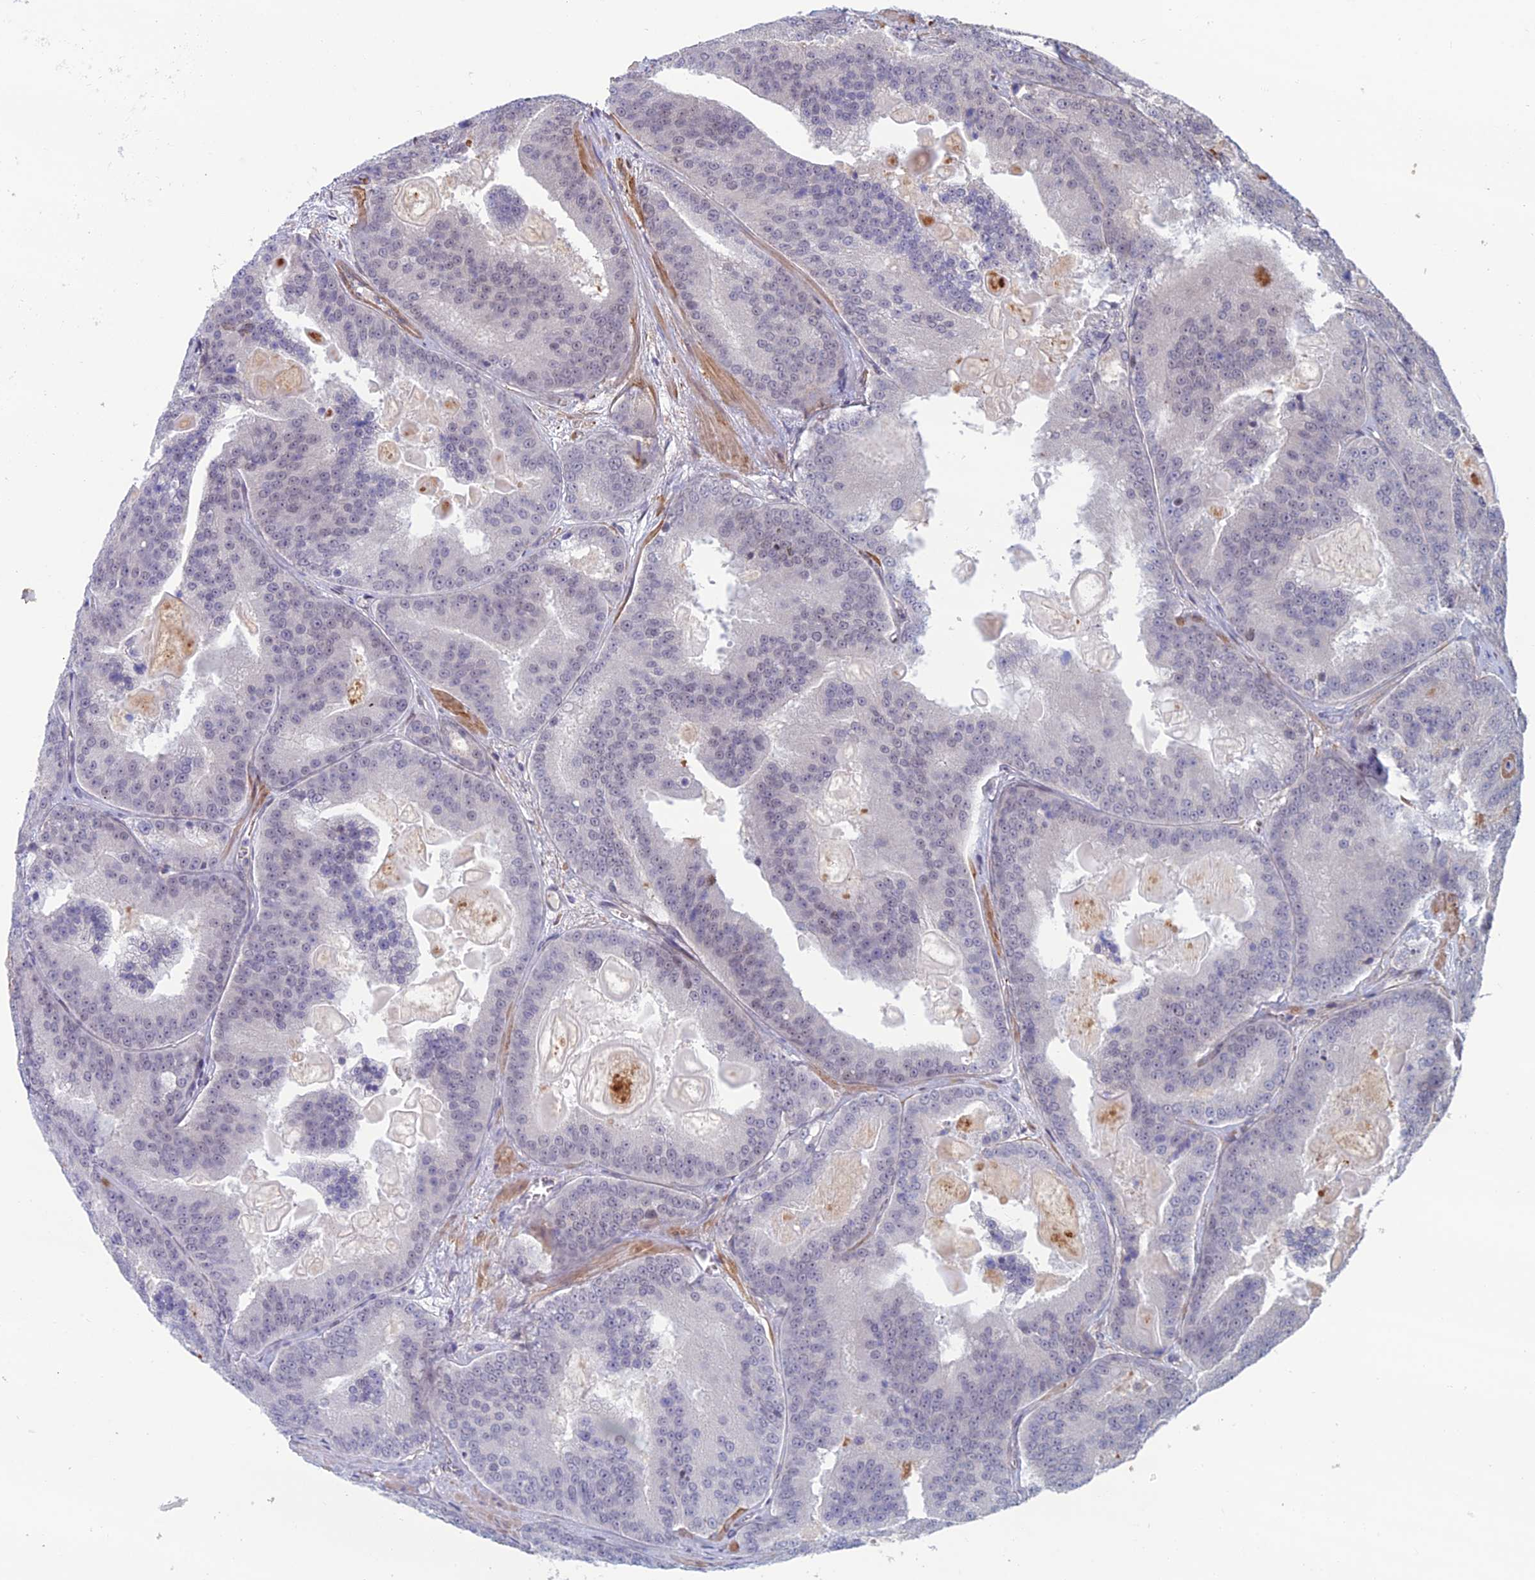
{"staining": {"intensity": "negative", "quantity": "none", "location": "none"}, "tissue": "prostate cancer", "cell_type": "Tumor cells", "image_type": "cancer", "snomed": [{"axis": "morphology", "description": "Adenocarcinoma, High grade"}, {"axis": "topography", "description": "Prostate"}], "caption": "Tumor cells are negative for brown protein staining in adenocarcinoma (high-grade) (prostate).", "gene": "CCDC183", "patient": {"sex": "male", "age": 61}}